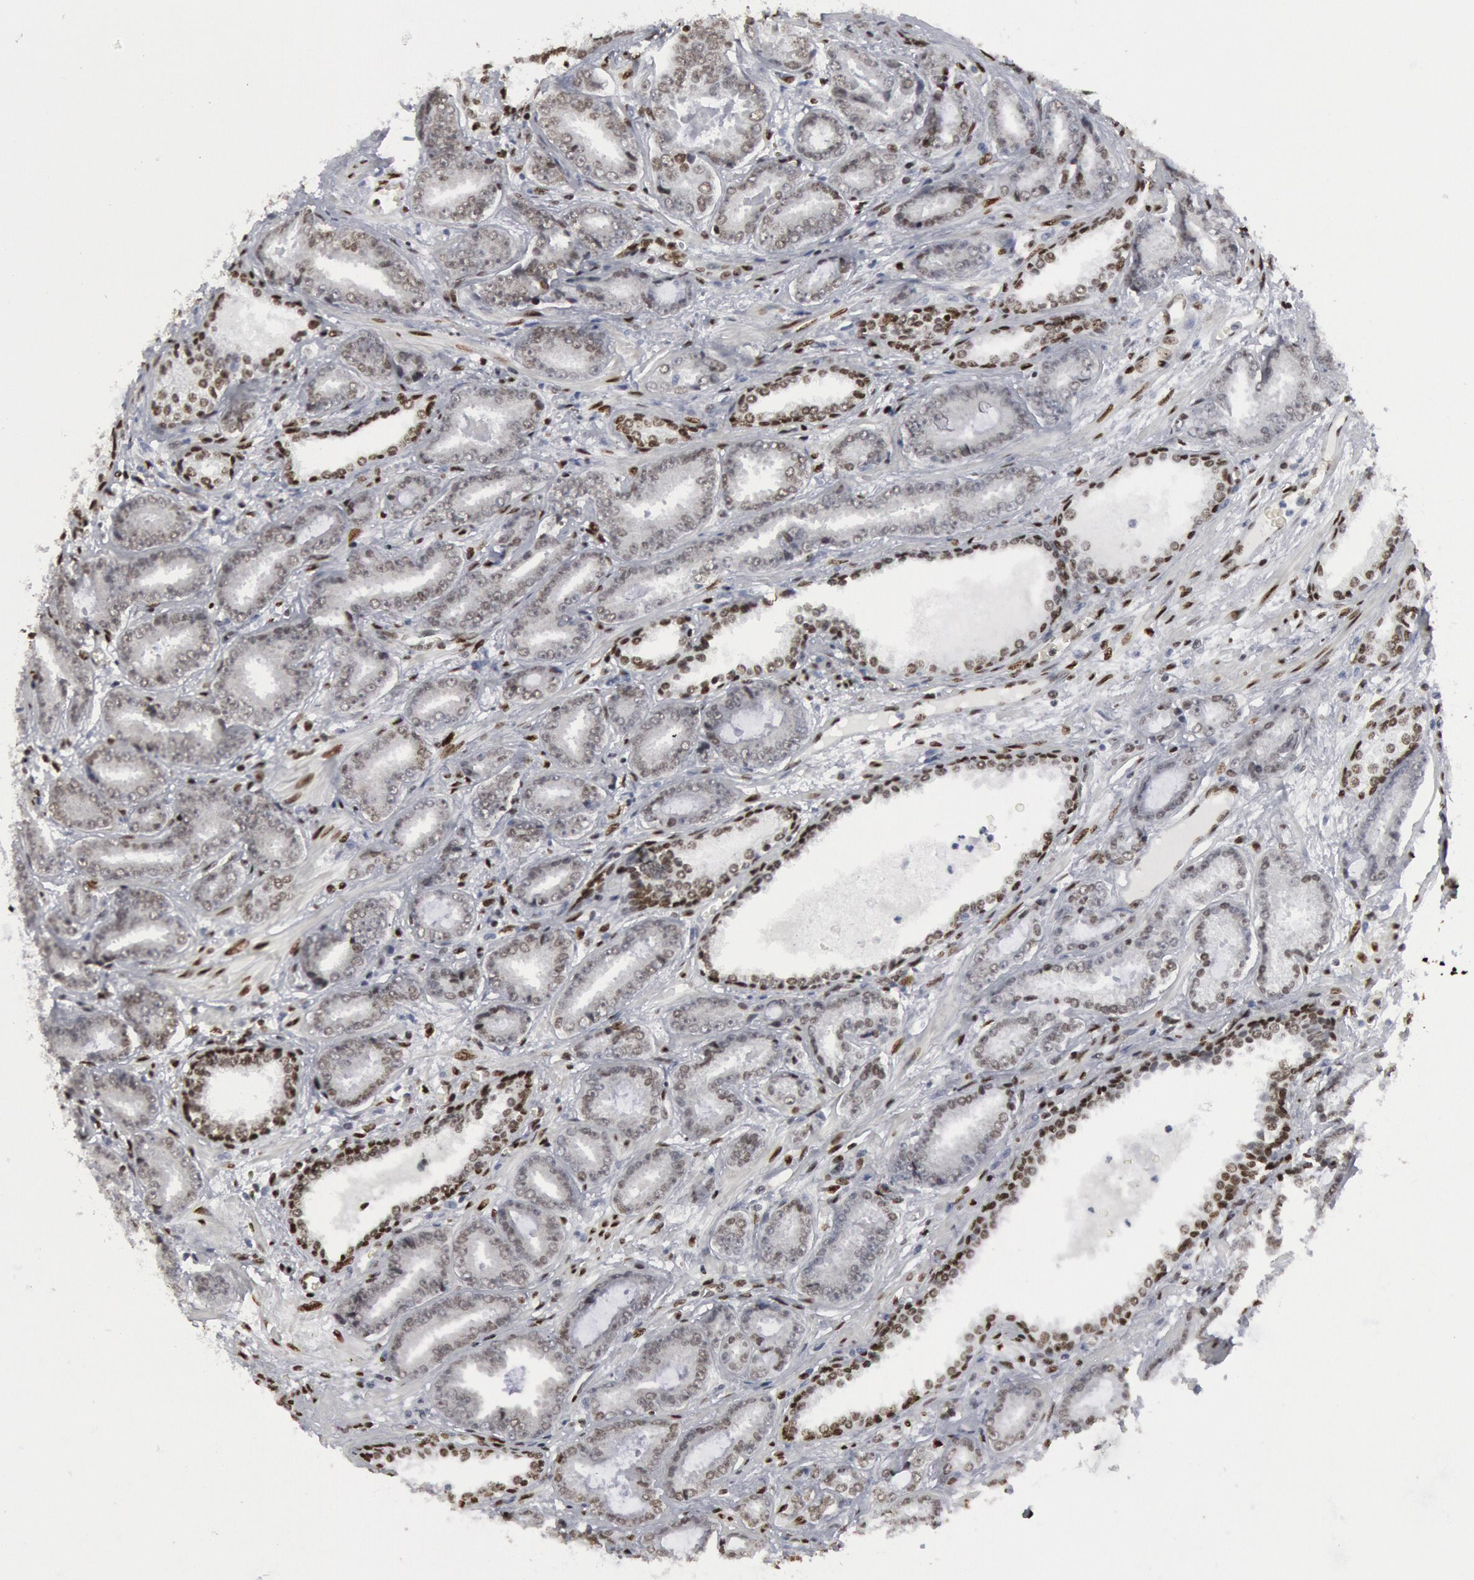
{"staining": {"intensity": "weak", "quantity": "25%-75%", "location": "nuclear"}, "tissue": "prostate cancer", "cell_type": "Tumor cells", "image_type": "cancer", "snomed": [{"axis": "morphology", "description": "Adenocarcinoma, Low grade"}, {"axis": "topography", "description": "Prostate"}], "caption": "High-magnification brightfield microscopy of prostate cancer (adenocarcinoma (low-grade)) stained with DAB (brown) and counterstained with hematoxylin (blue). tumor cells exhibit weak nuclear positivity is identified in approximately25%-75% of cells.", "gene": "MECP2", "patient": {"sex": "male", "age": 65}}